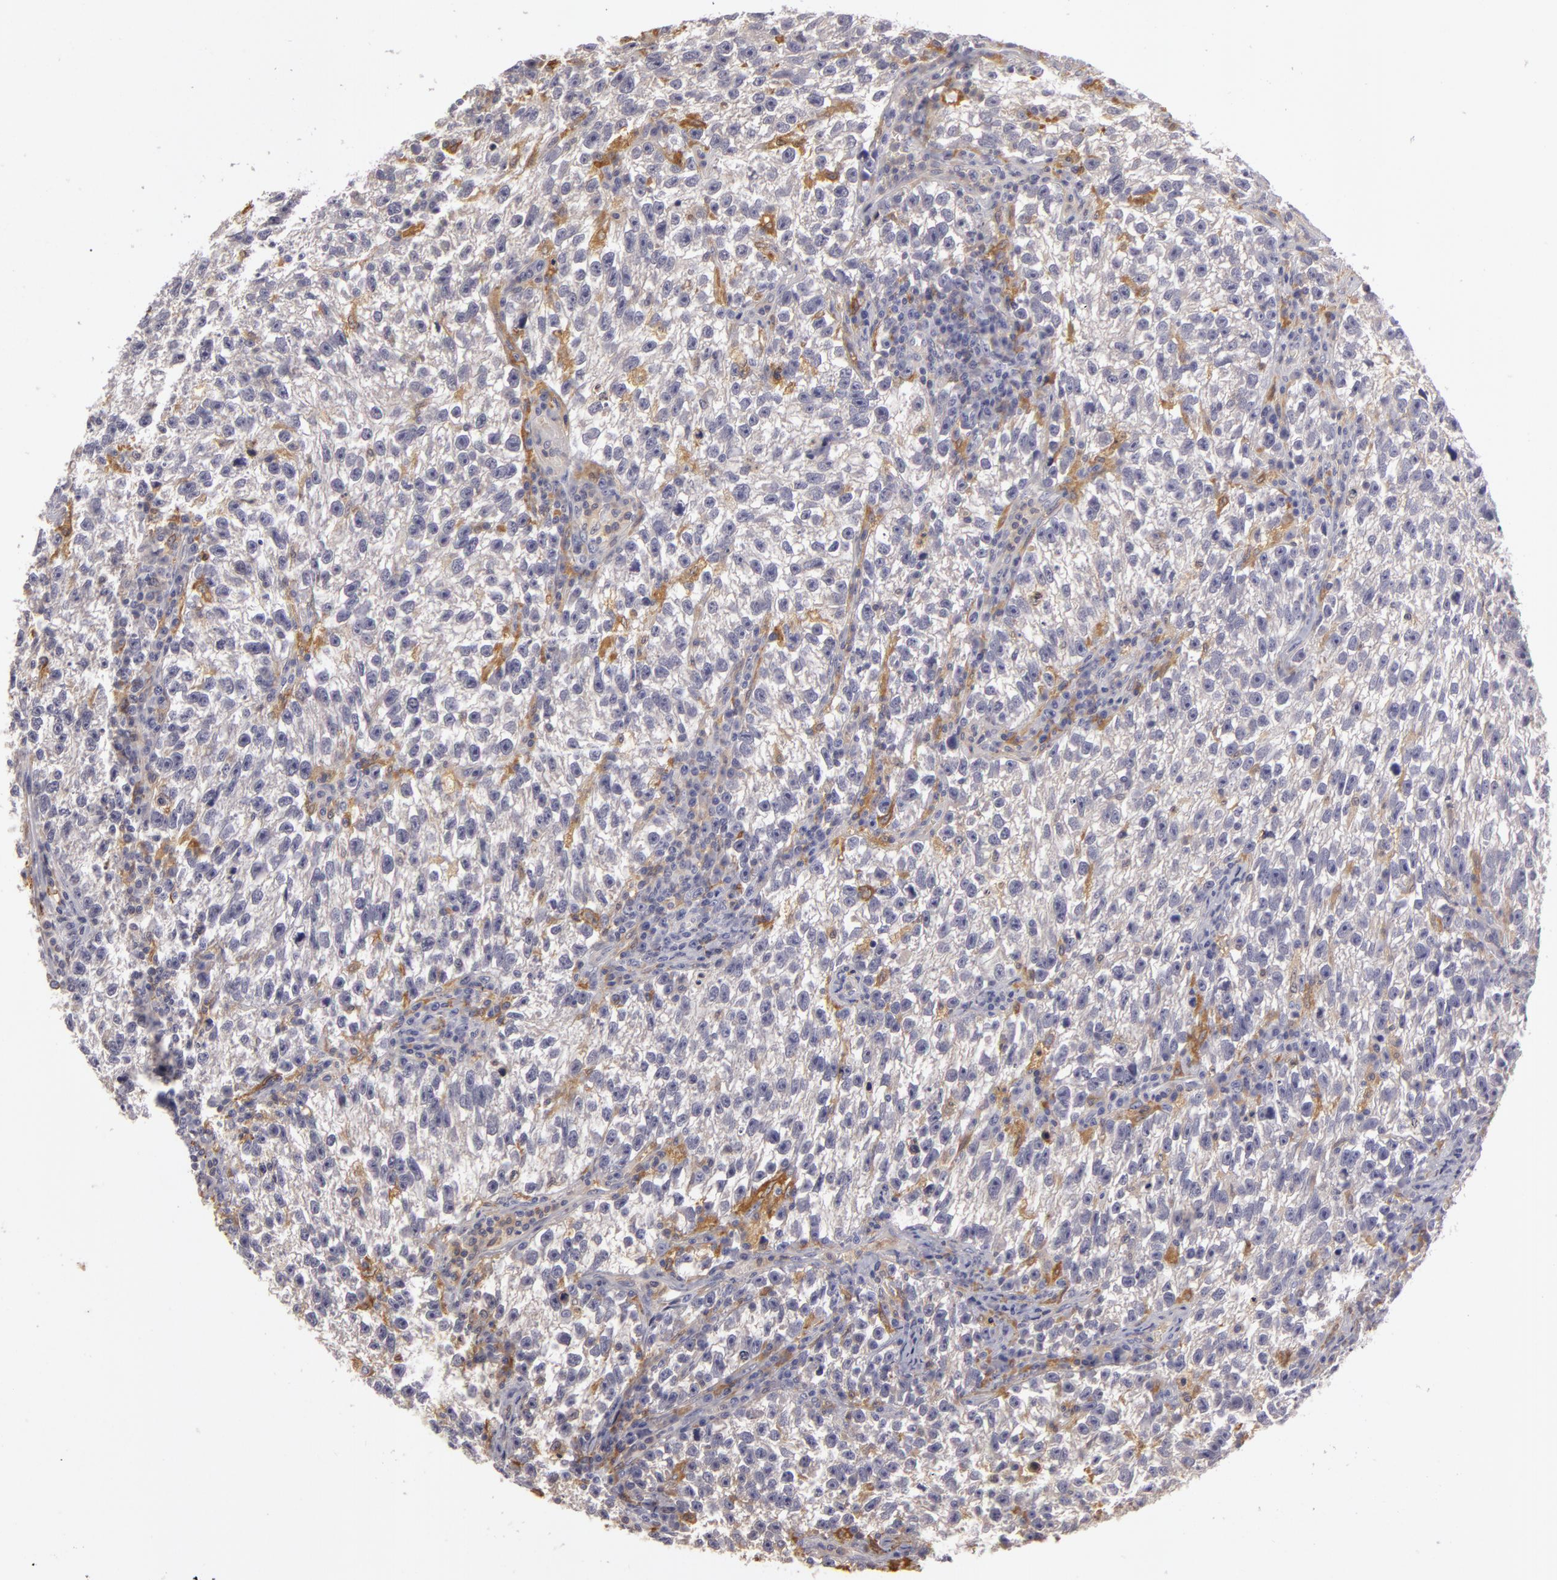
{"staining": {"intensity": "negative", "quantity": "none", "location": "none"}, "tissue": "testis cancer", "cell_type": "Tumor cells", "image_type": "cancer", "snomed": [{"axis": "morphology", "description": "Seminoma, NOS"}, {"axis": "topography", "description": "Testis"}], "caption": "Immunohistochemical staining of testis cancer shows no significant staining in tumor cells. (DAB IHC, high magnification).", "gene": "GNPDA1", "patient": {"sex": "male", "age": 38}}